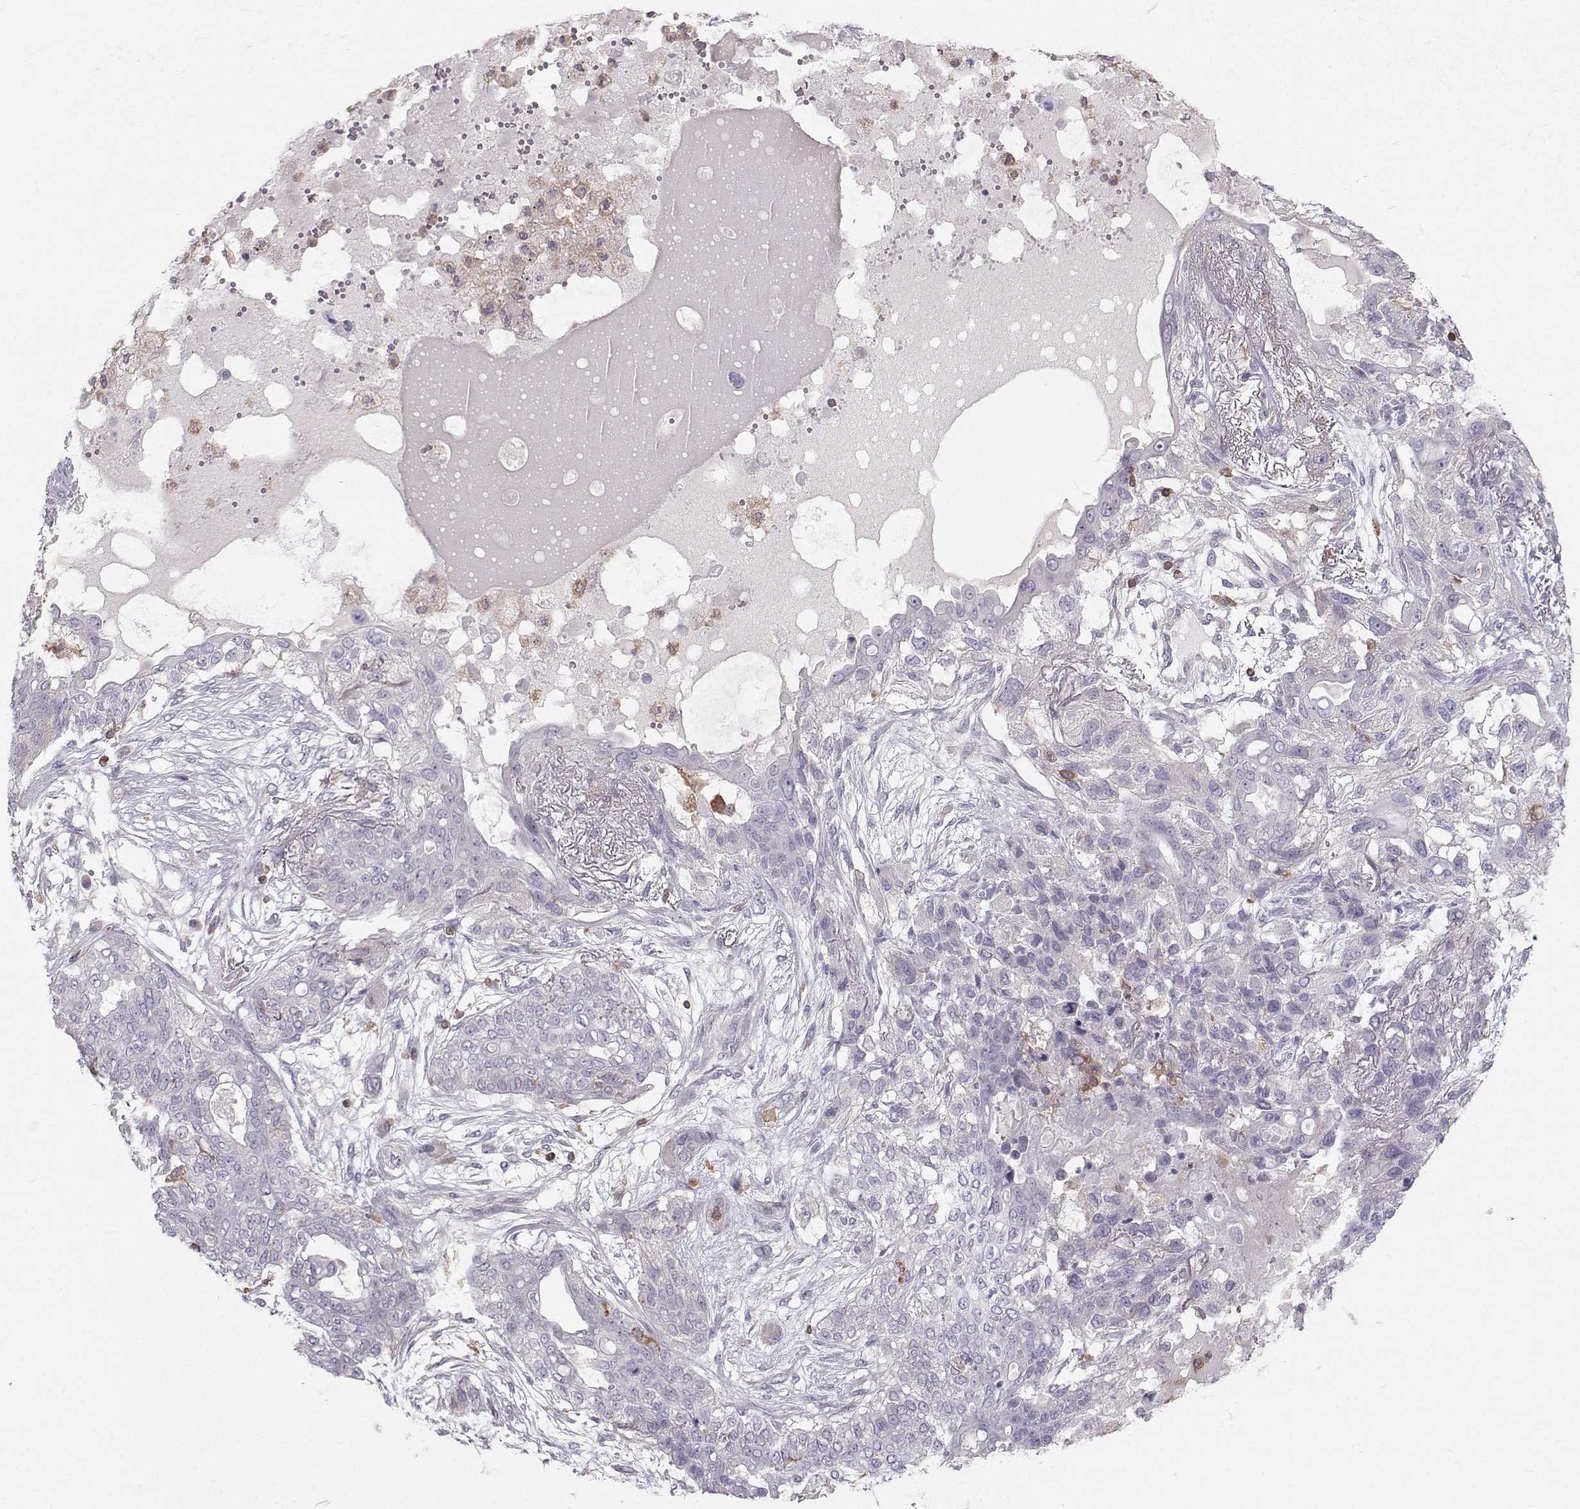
{"staining": {"intensity": "negative", "quantity": "none", "location": "none"}, "tissue": "lung cancer", "cell_type": "Tumor cells", "image_type": "cancer", "snomed": [{"axis": "morphology", "description": "Squamous cell carcinoma, NOS"}, {"axis": "topography", "description": "Lung"}], "caption": "Histopathology image shows no significant protein staining in tumor cells of lung cancer (squamous cell carcinoma).", "gene": "ZBTB32", "patient": {"sex": "female", "age": 70}}